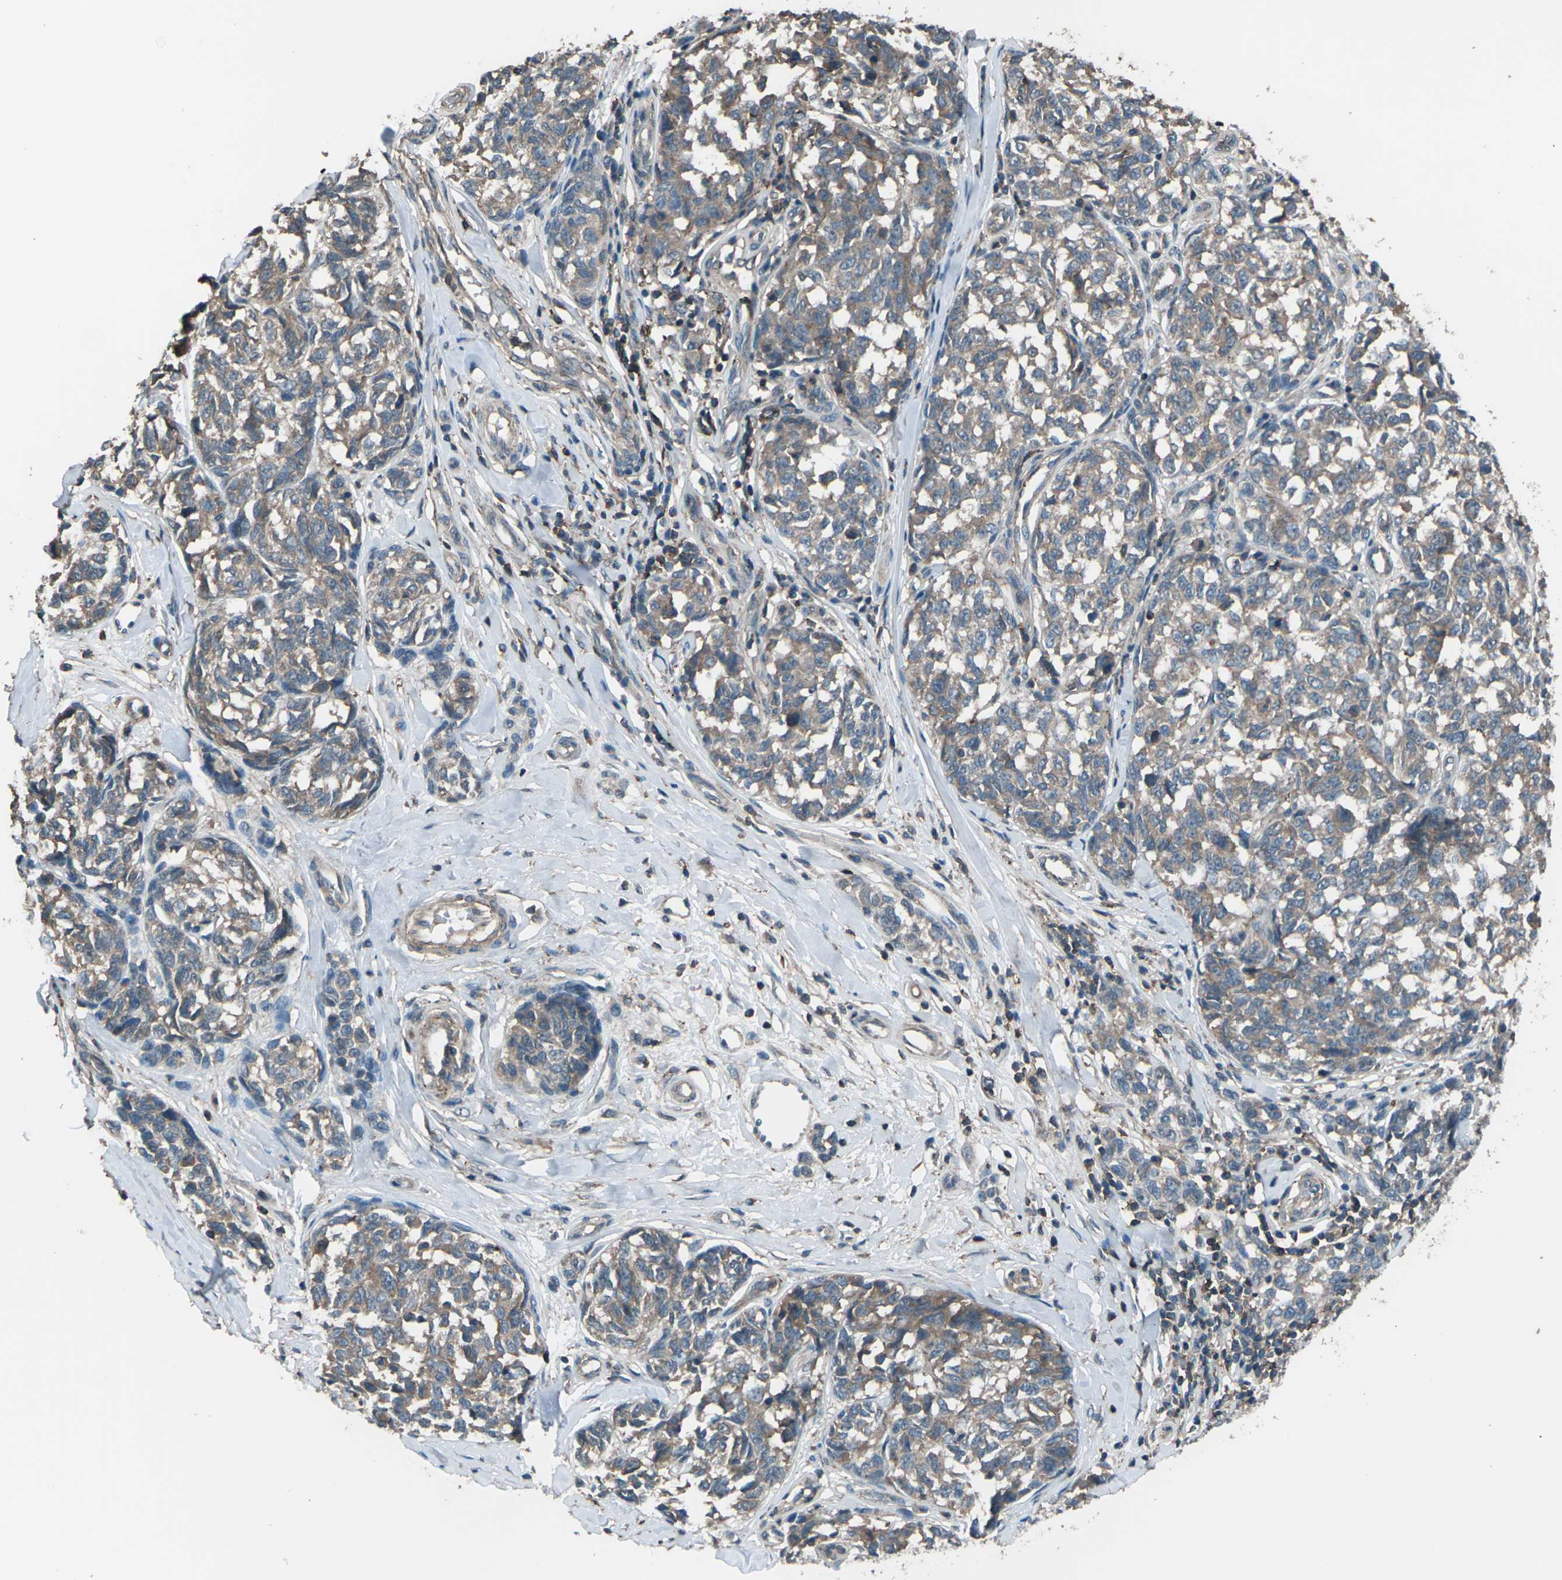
{"staining": {"intensity": "weak", "quantity": ">75%", "location": "cytoplasmic/membranous"}, "tissue": "melanoma", "cell_type": "Tumor cells", "image_type": "cancer", "snomed": [{"axis": "morphology", "description": "Malignant melanoma, NOS"}, {"axis": "topography", "description": "Skin"}], "caption": "IHC (DAB) staining of human malignant melanoma shows weak cytoplasmic/membranous protein expression in about >75% of tumor cells.", "gene": "CMTM4", "patient": {"sex": "female", "age": 64}}